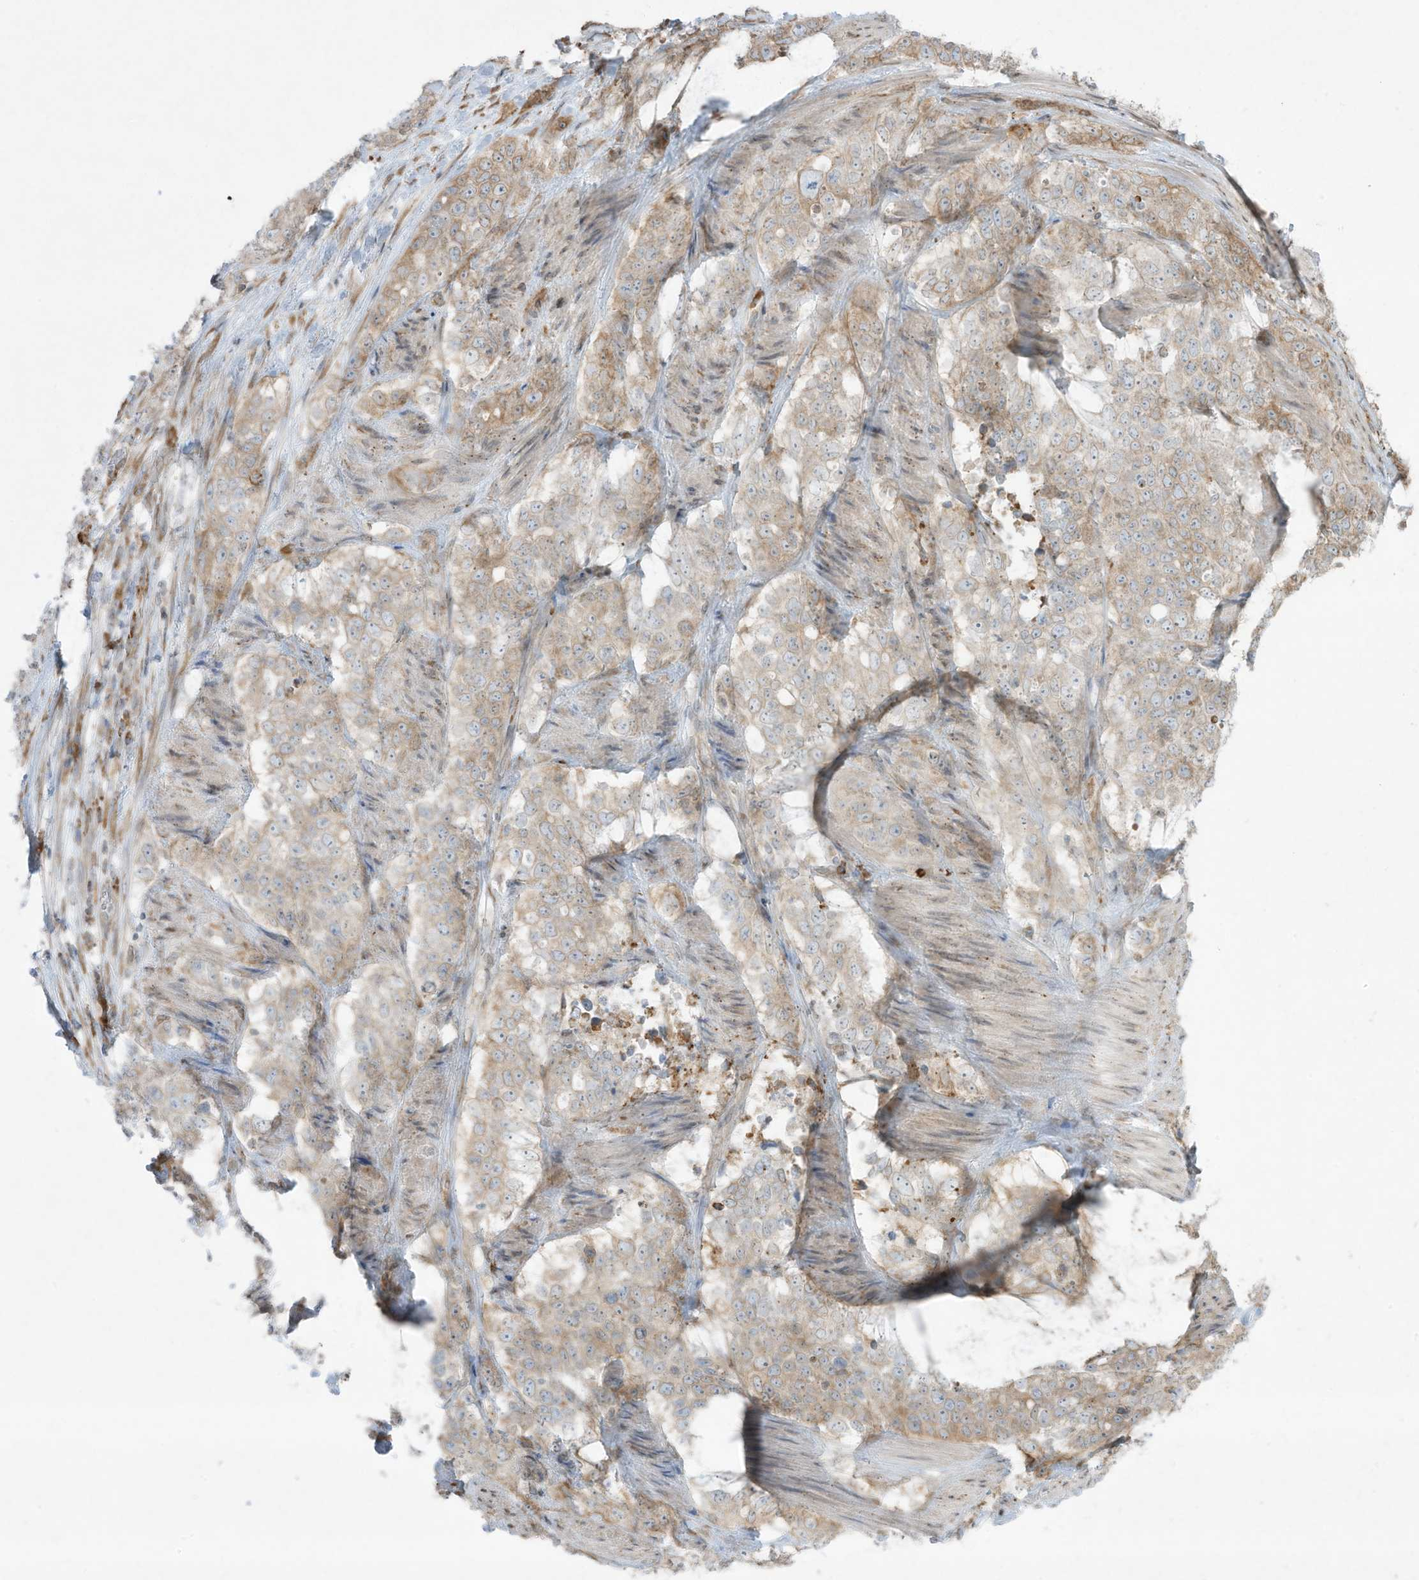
{"staining": {"intensity": "weak", "quantity": "25%-75%", "location": "cytoplasmic/membranous"}, "tissue": "stomach cancer", "cell_type": "Tumor cells", "image_type": "cancer", "snomed": [{"axis": "morphology", "description": "Adenocarcinoma, NOS"}, {"axis": "topography", "description": "Stomach"}], "caption": "Weak cytoplasmic/membranous positivity for a protein is appreciated in approximately 25%-75% of tumor cells of adenocarcinoma (stomach) using immunohistochemistry (IHC).", "gene": "PTK6", "patient": {"sex": "male", "age": 48}}